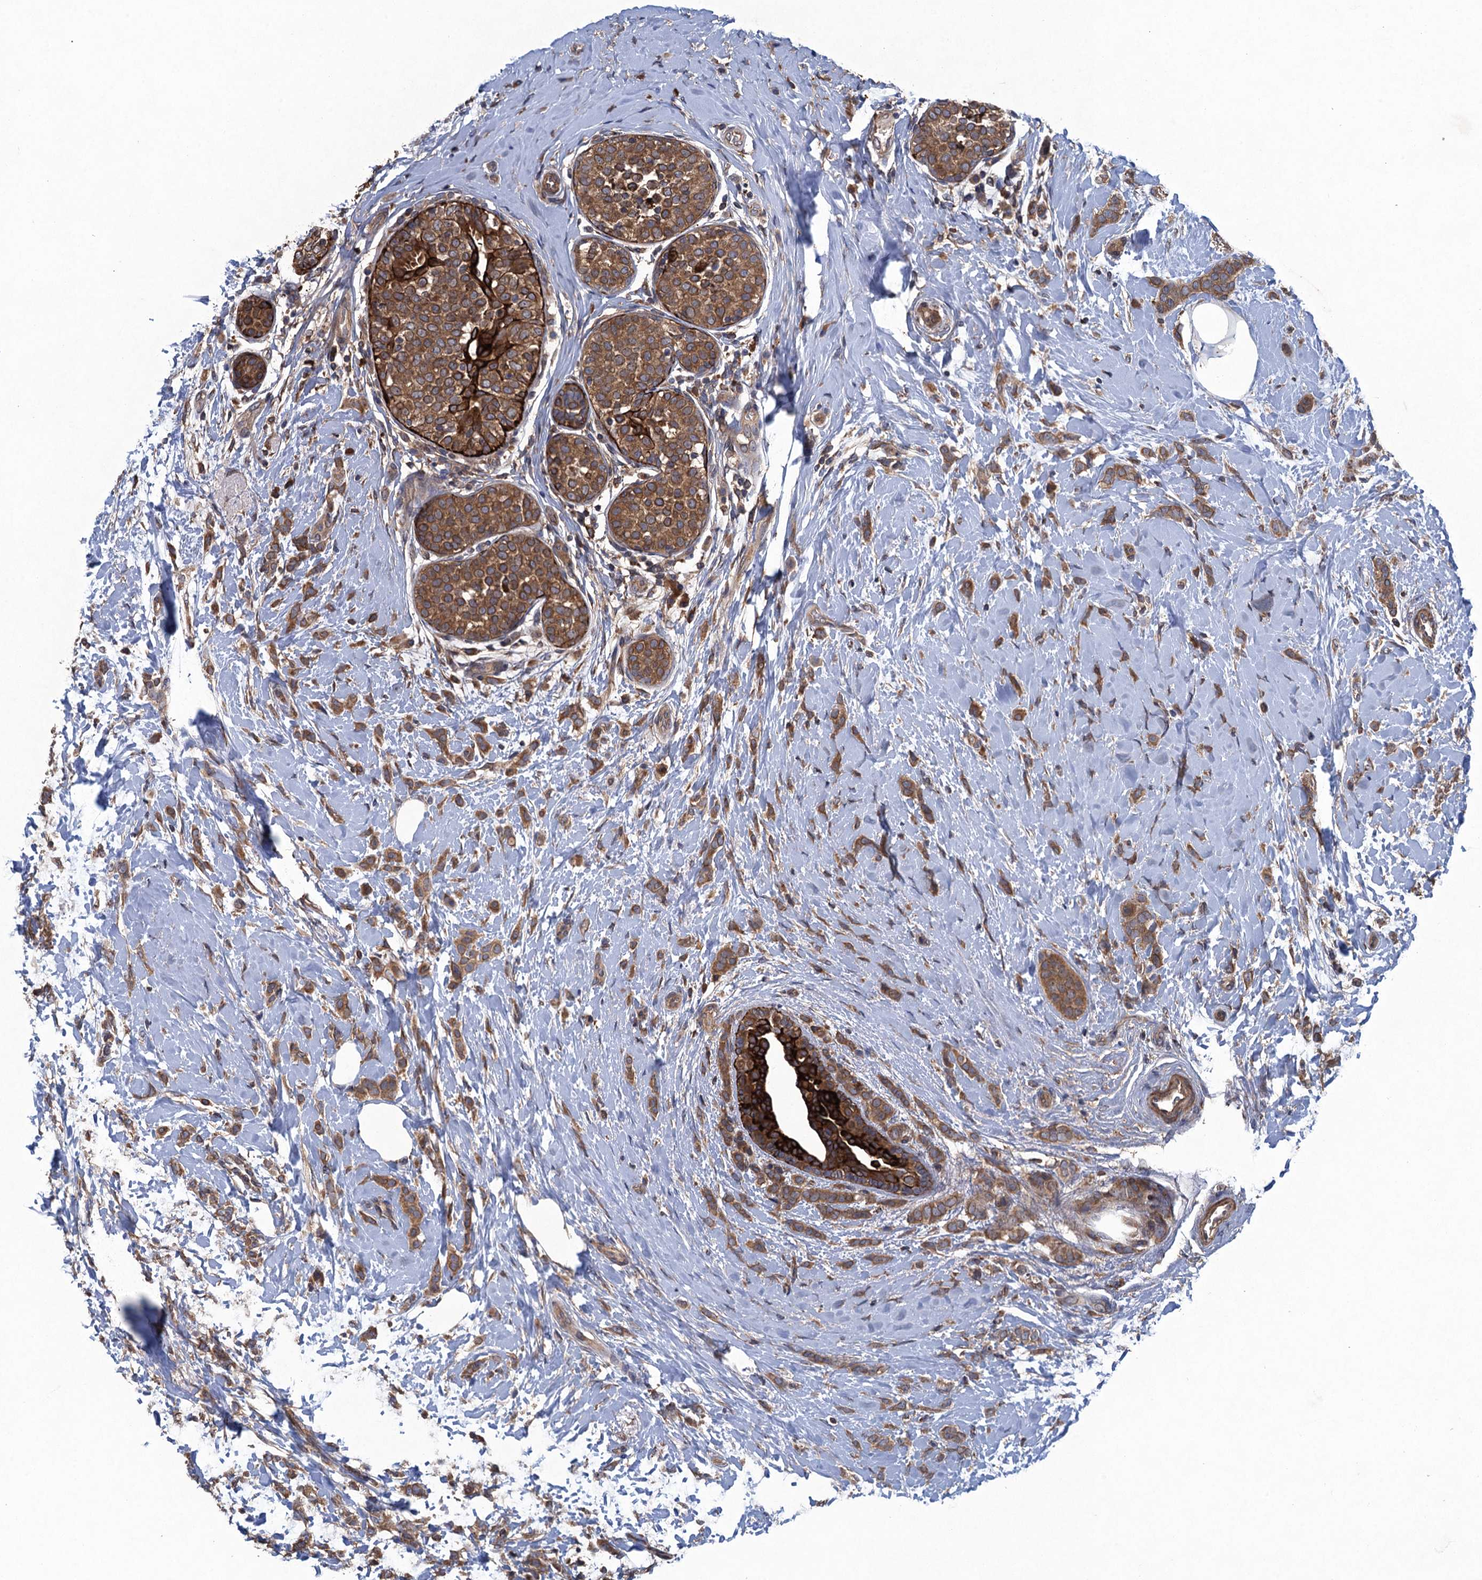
{"staining": {"intensity": "moderate", "quantity": ">75%", "location": "cytoplasmic/membranous"}, "tissue": "breast cancer", "cell_type": "Tumor cells", "image_type": "cancer", "snomed": [{"axis": "morphology", "description": "Lobular carcinoma, in situ"}, {"axis": "morphology", "description": "Lobular carcinoma"}, {"axis": "topography", "description": "Breast"}], "caption": "The histopathology image shows staining of breast cancer, revealing moderate cytoplasmic/membranous protein expression (brown color) within tumor cells.", "gene": "CNTN5", "patient": {"sex": "female", "age": 41}}